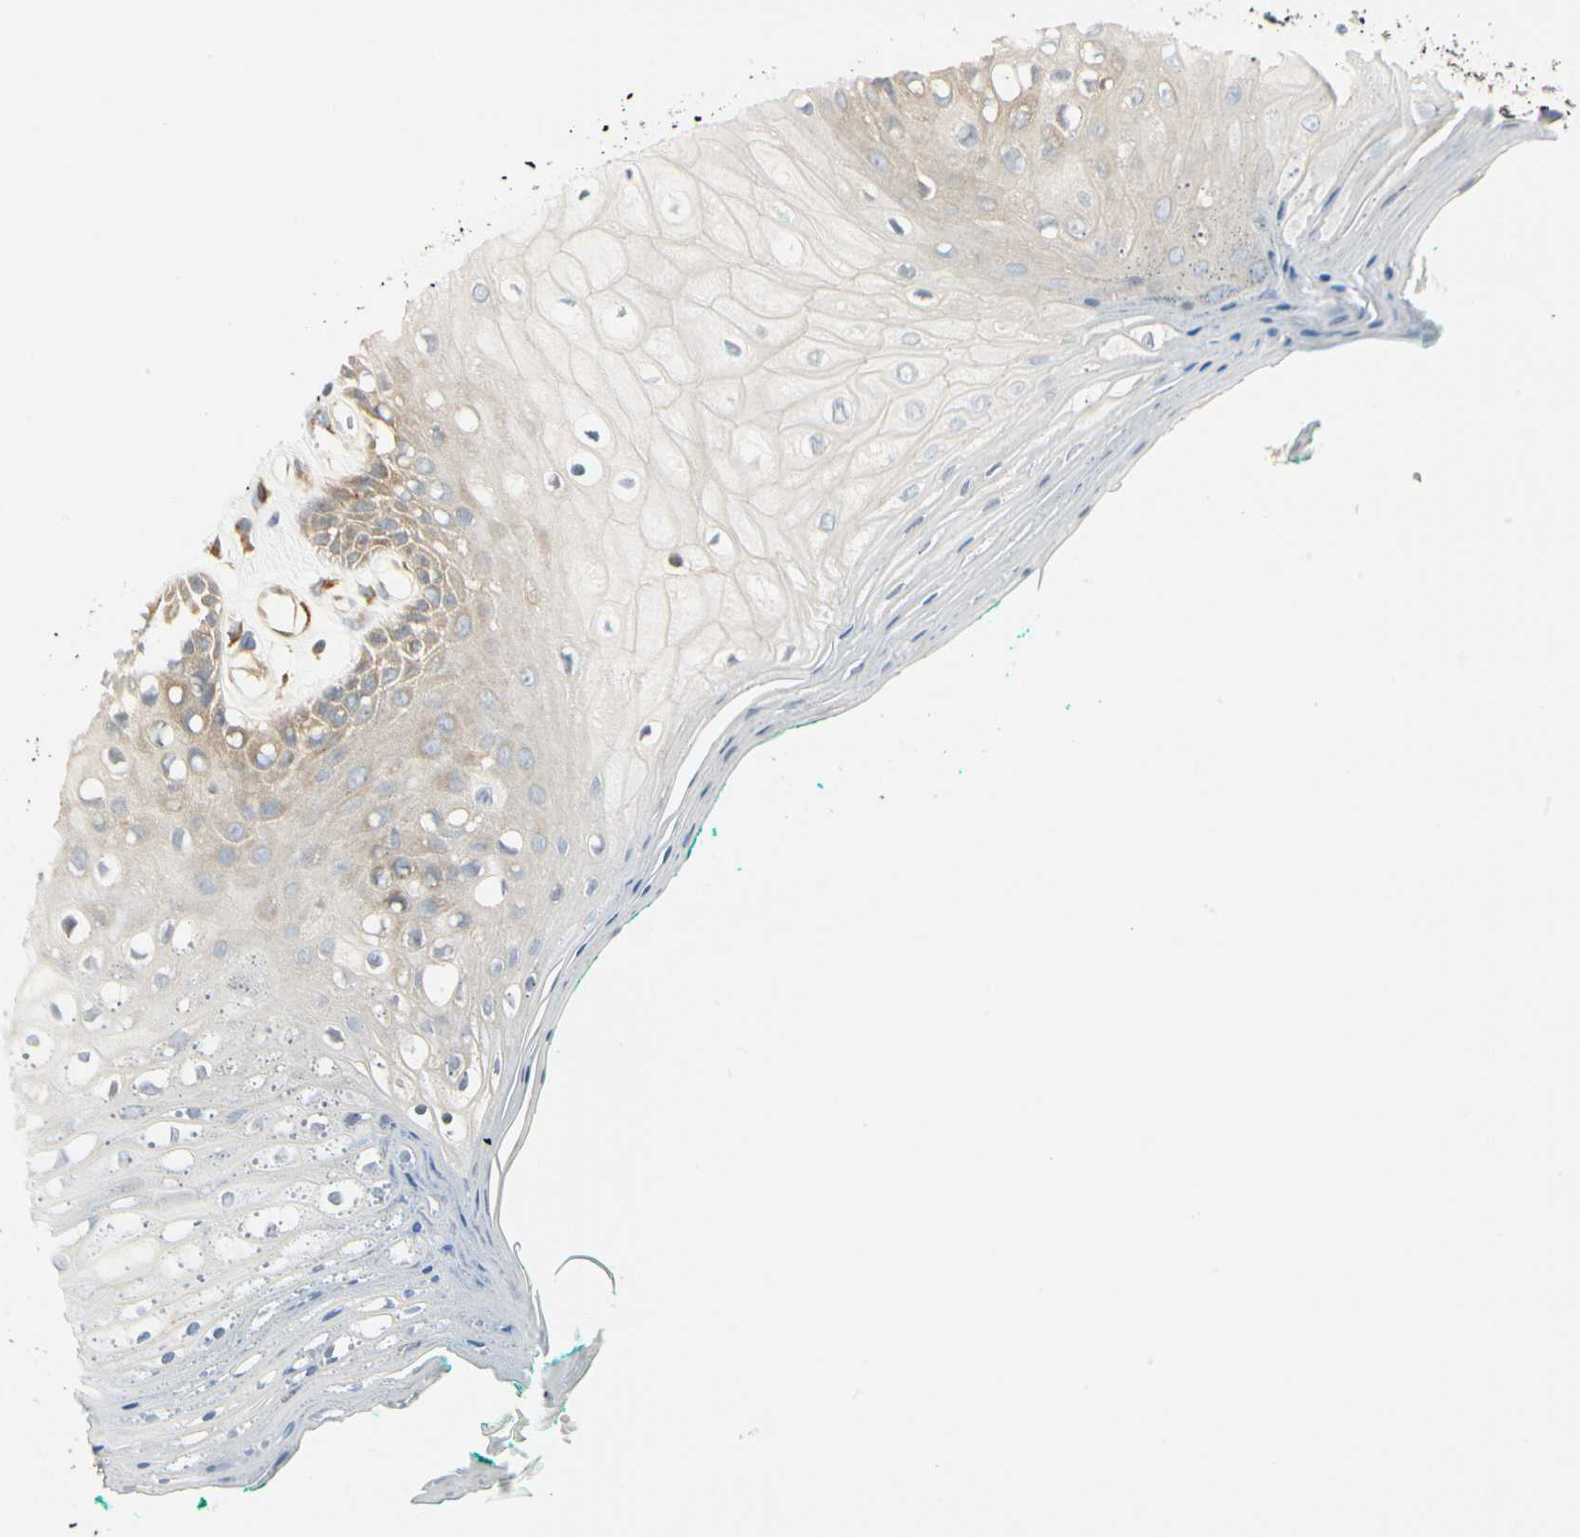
{"staining": {"intensity": "weak", "quantity": "25%-75%", "location": "cytoplasmic/membranous"}, "tissue": "oral mucosa", "cell_type": "Squamous epithelial cells", "image_type": "normal", "snomed": [{"axis": "morphology", "description": "Normal tissue, NOS"}, {"axis": "morphology", "description": "Squamous cell carcinoma, NOS"}, {"axis": "topography", "description": "Skeletal muscle"}, {"axis": "topography", "description": "Oral tissue"}, {"axis": "topography", "description": "Head-Neck"}], "caption": "The image demonstrates staining of benign oral mucosa, revealing weak cytoplasmic/membranous protein positivity (brown color) within squamous epithelial cells. The protein of interest is stained brown, and the nuclei are stained in blue (DAB IHC with brightfield microscopy, high magnification).", "gene": "MANSC1", "patient": {"sex": "female", "age": 84}}